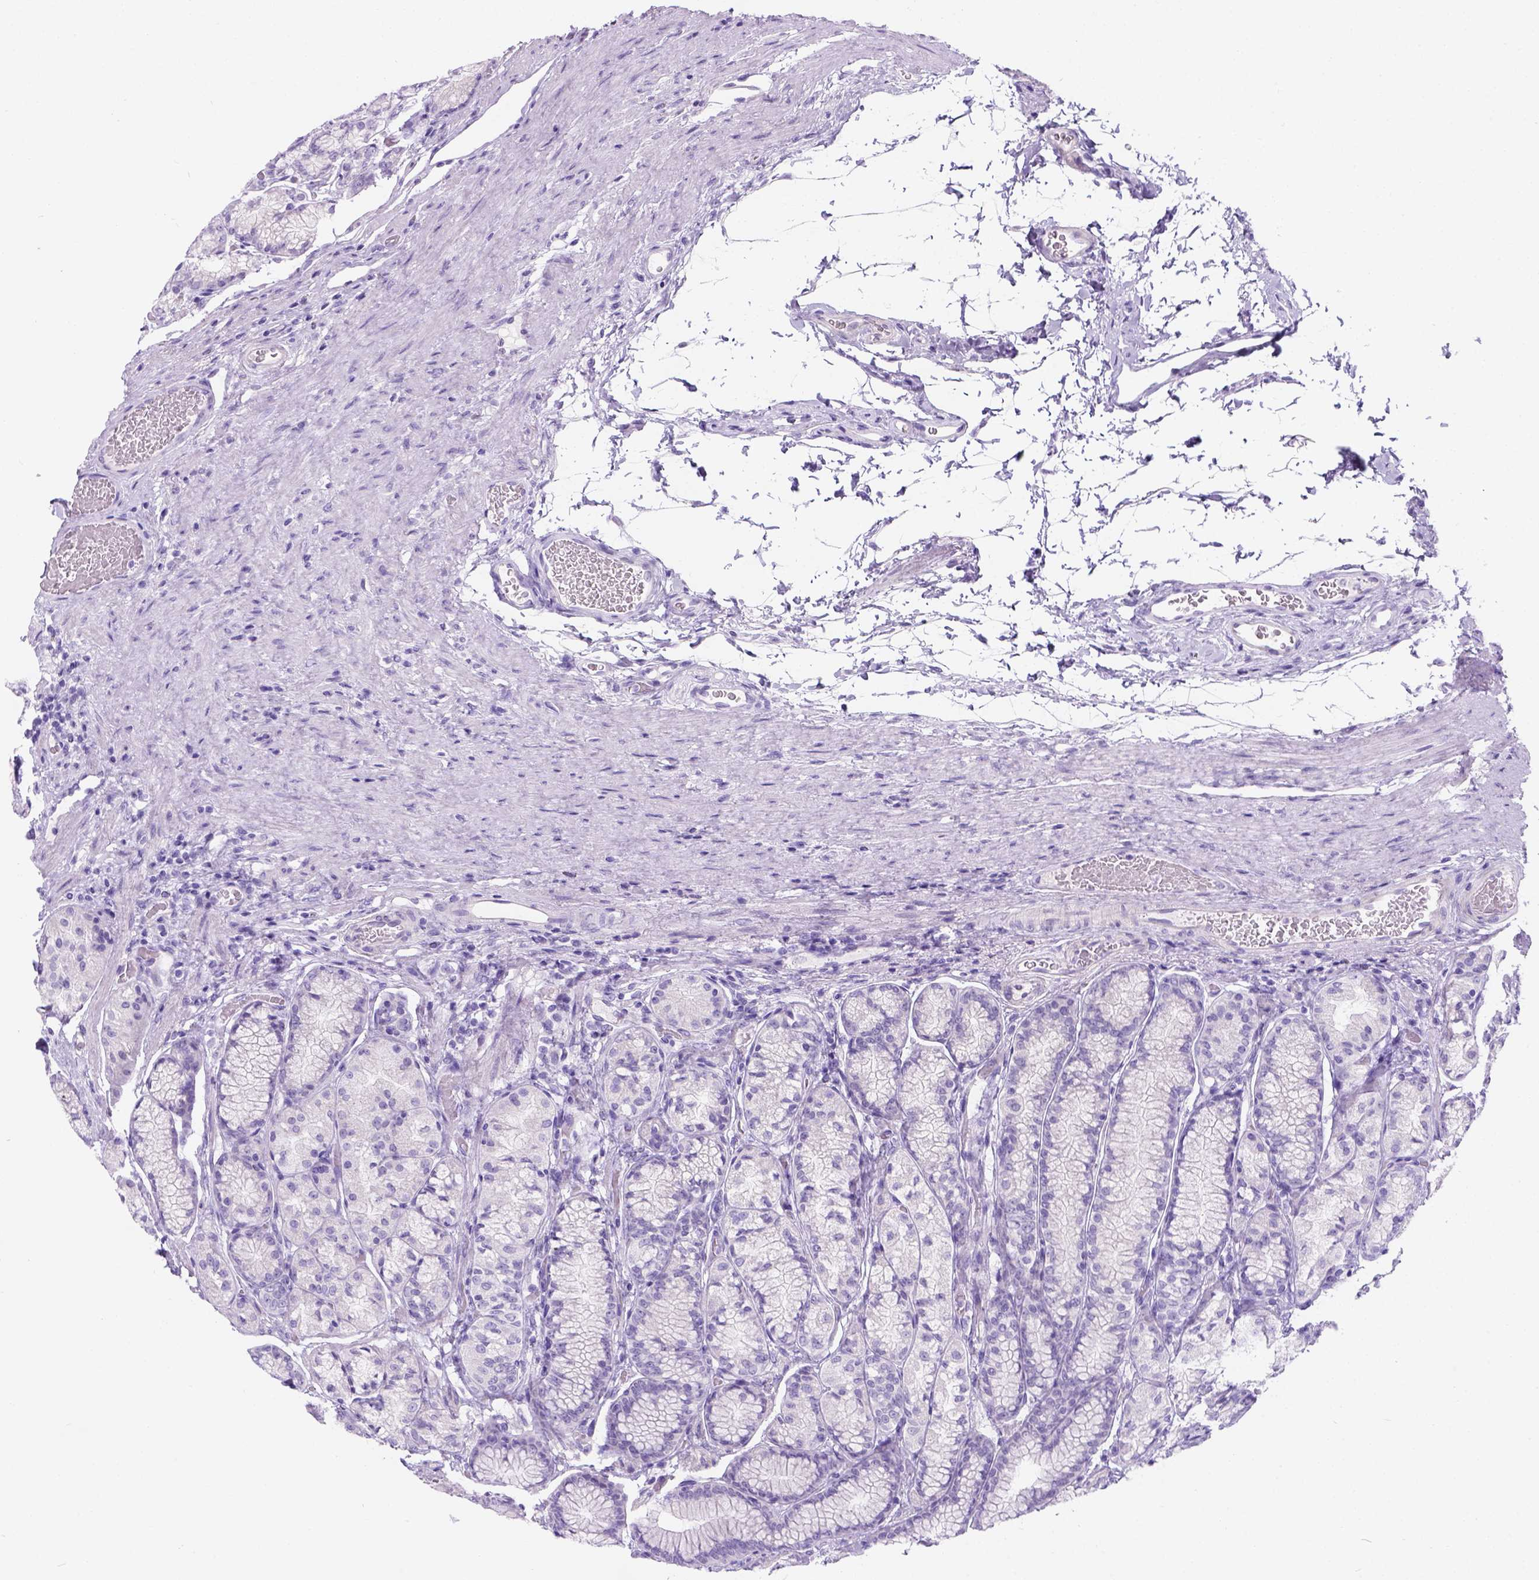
{"staining": {"intensity": "negative", "quantity": "none", "location": "none"}, "tissue": "stomach", "cell_type": "Glandular cells", "image_type": "normal", "snomed": [{"axis": "morphology", "description": "Normal tissue, NOS"}, {"axis": "morphology", "description": "Adenocarcinoma, NOS"}, {"axis": "morphology", "description": "Adenocarcinoma, High grade"}, {"axis": "topography", "description": "Stomach, upper"}, {"axis": "topography", "description": "Stomach"}], "caption": "IHC histopathology image of unremarkable stomach: human stomach stained with DAB (3,3'-diaminobenzidine) reveals no significant protein staining in glandular cells.", "gene": "C7orf57", "patient": {"sex": "female", "age": 65}}